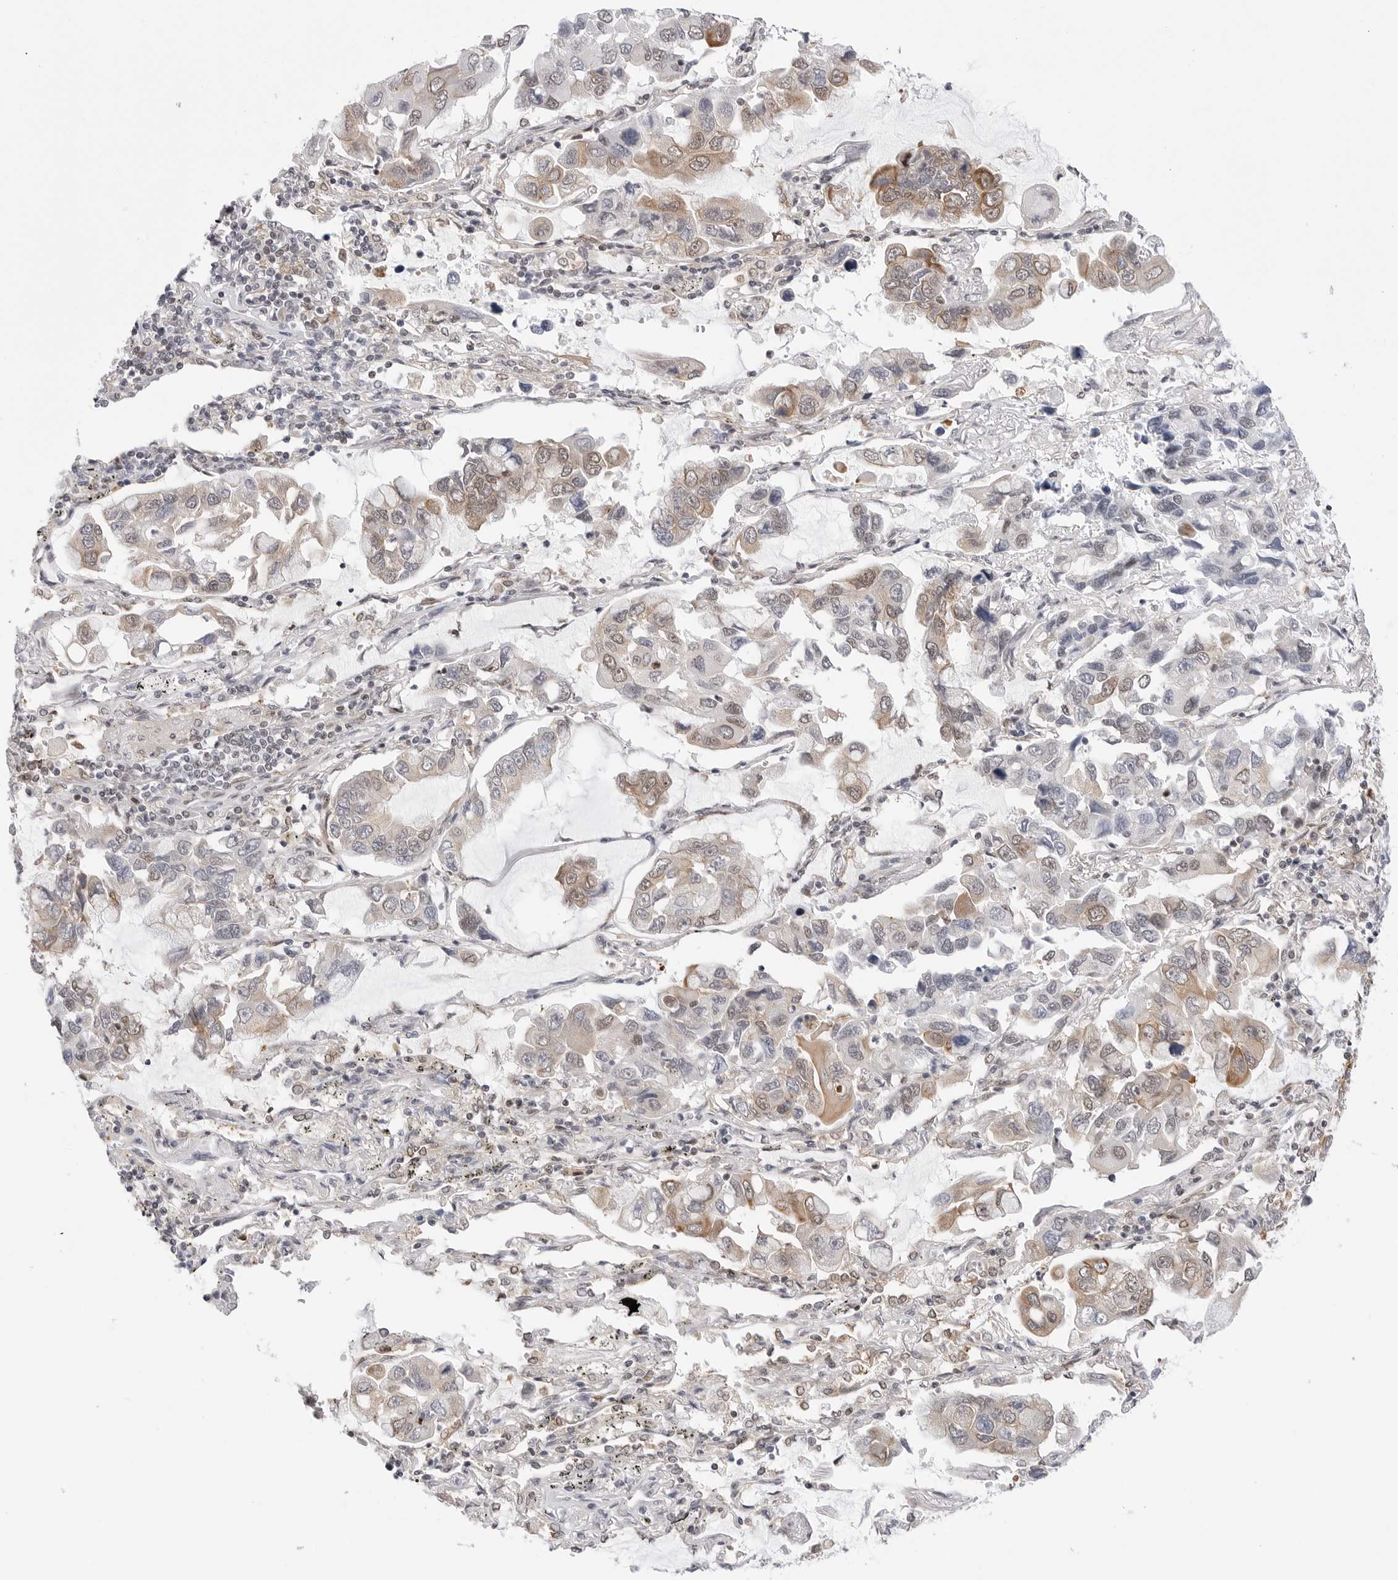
{"staining": {"intensity": "moderate", "quantity": "25%-75%", "location": "cytoplasmic/membranous,nuclear"}, "tissue": "lung cancer", "cell_type": "Tumor cells", "image_type": "cancer", "snomed": [{"axis": "morphology", "description": "Adenocarcinoma, NOS"}, {"axis": "topography", "description": "Lung"}], "caption": "IHC (DAB (3,3'-diaminobenzidine)) staining of lung cancer demonstrates moderate cytoplasmic/membranous and nuclear protein staining in about 25%-75% of tumor cells.", "gene": "C1orf162", "patient": {"sex": "male", "age": 64}}